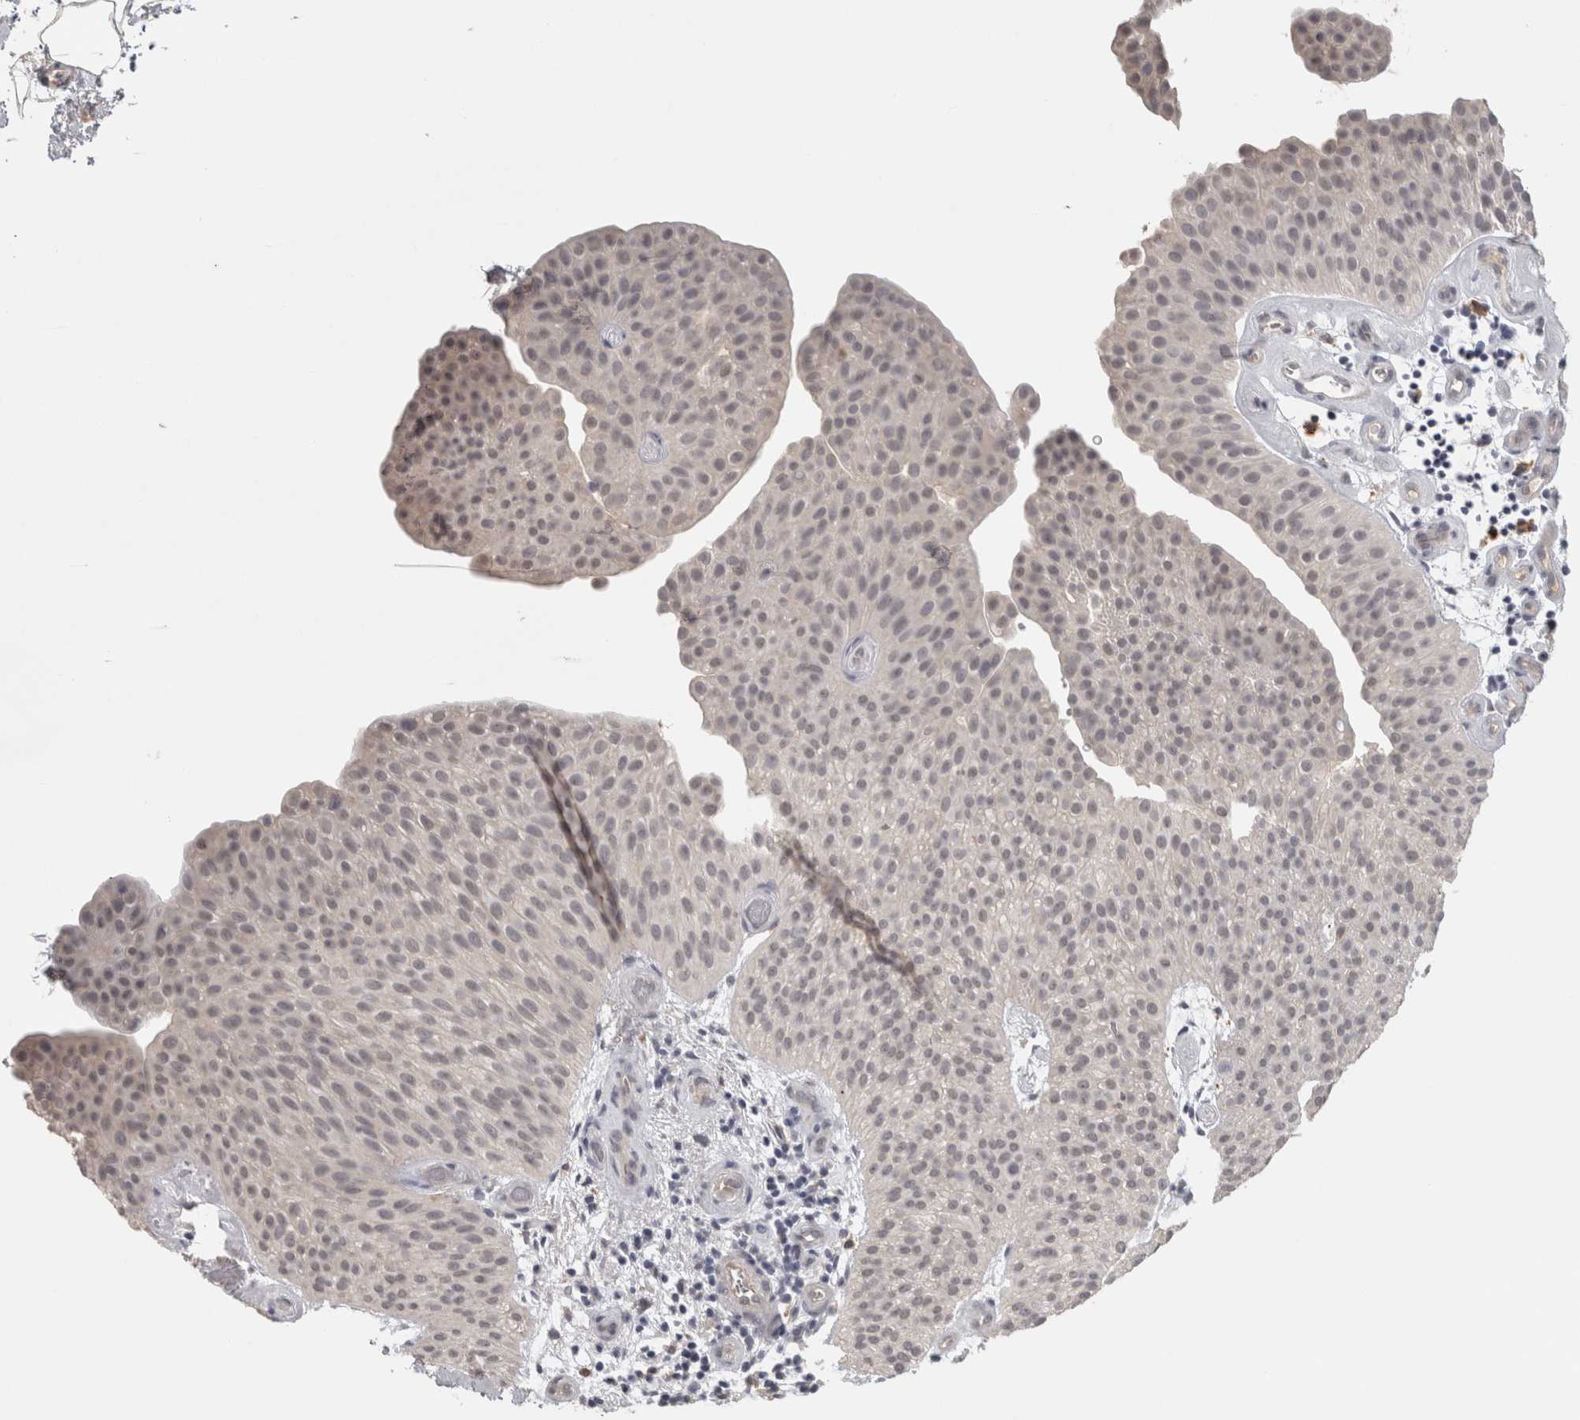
{"staining": {"intensity": "negative", "quantity": "none", "location": "none"}, "tissue": "urothelial cancer", "cell_type": "Tumor cells", "image_type": "cancer", "snomed": [{"axis": "morphology", "description": "Urothelial carcinoma, Low grade"}, {"axis": "topography", "description": "Urinary bladder"}], "caption": "Immunohistochemistry photomicrograph of urothelial carcinoma (low-grade) stained for a protein (brown), which reveals no expression in tumor cells.", "gene": "HAVCR2", "patient": {"sex": "female", "age": 60}}